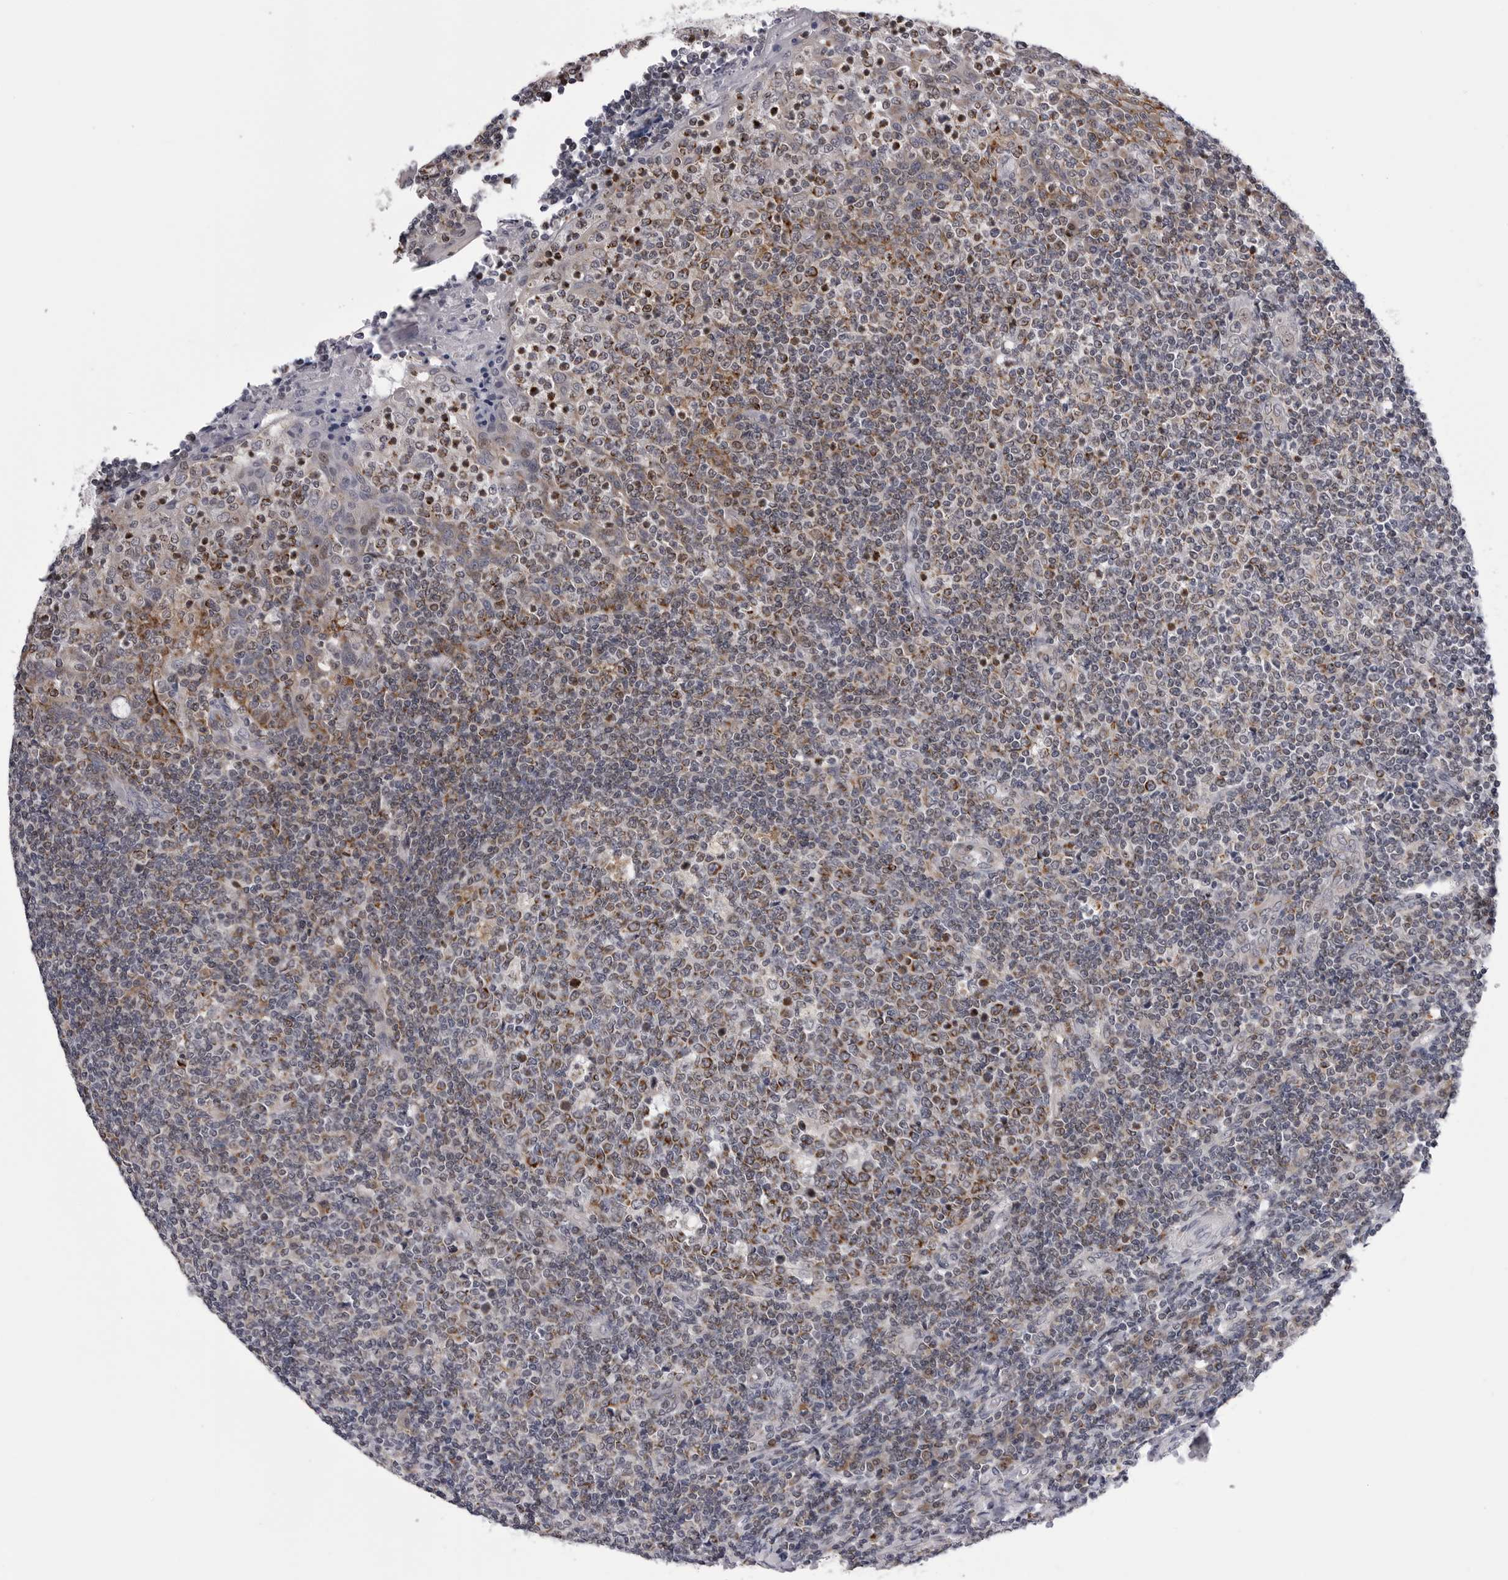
{"staining": {"intensity": "moderate", "quantity": "25%-75%", "location": "cytoplasmic/membranous"}, "tissue": "tonsil", "cell_type": "Germinal center cells", "image_type": "normal", "snomed": [{"axis": "morphology", "description": "Normal tissue, NOS"}, {"axis": "topography", "description": "Tonsil"}], "caption": "A brown stain highlights moderate cytoplasmic/membranous positivity of a protein in germinal center cells of unremarkable tonsil. (brown staining indicates protein expression, while blue staining denotes nuclei).", "gene": "CDK20", "patient": {"sex": "female", "age": 19}}